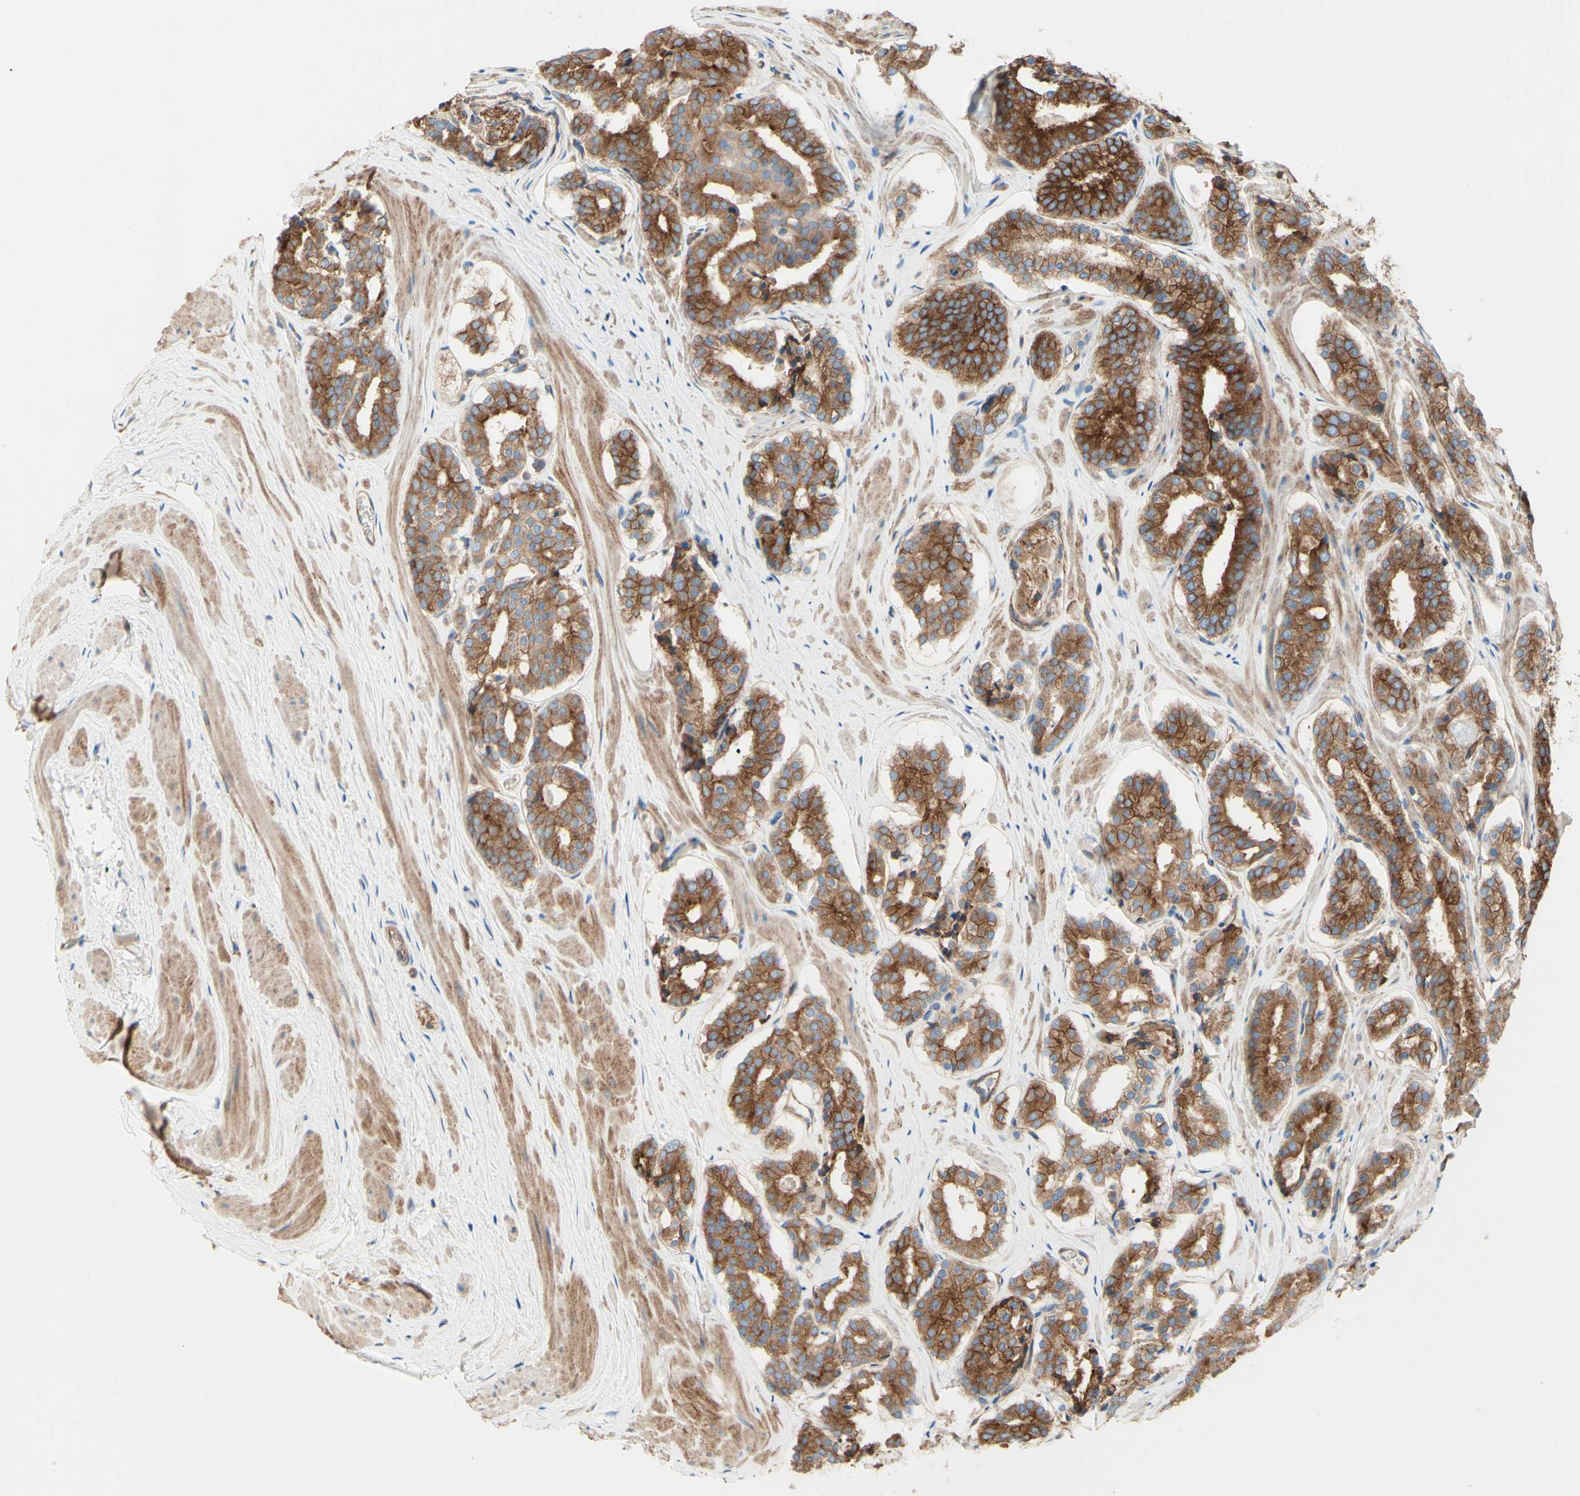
{"staining": {"intensity": "moderate", "quantity": ">75%", "location": "cytoplasmic/membranous"}, "tissue": "prostate cancer", "cell_type": "Tumor cells", "image_type": "cancer", "snomed": [{"axis": "morphology", "description": "Adenocarcinoma, High grade"}, {"axis": "topography", "description": "Prostate"}], "caption": "High-power microscopy captured an immunohistochemistry photomicrograph of prostate high-grade adenocarcinoma, revealing moderate cytoplasmic/membranous positivity in approximately >75% of tumor cells.", "gene": "ENDOD1", "patient": {"sex": "male", "age": 60}}